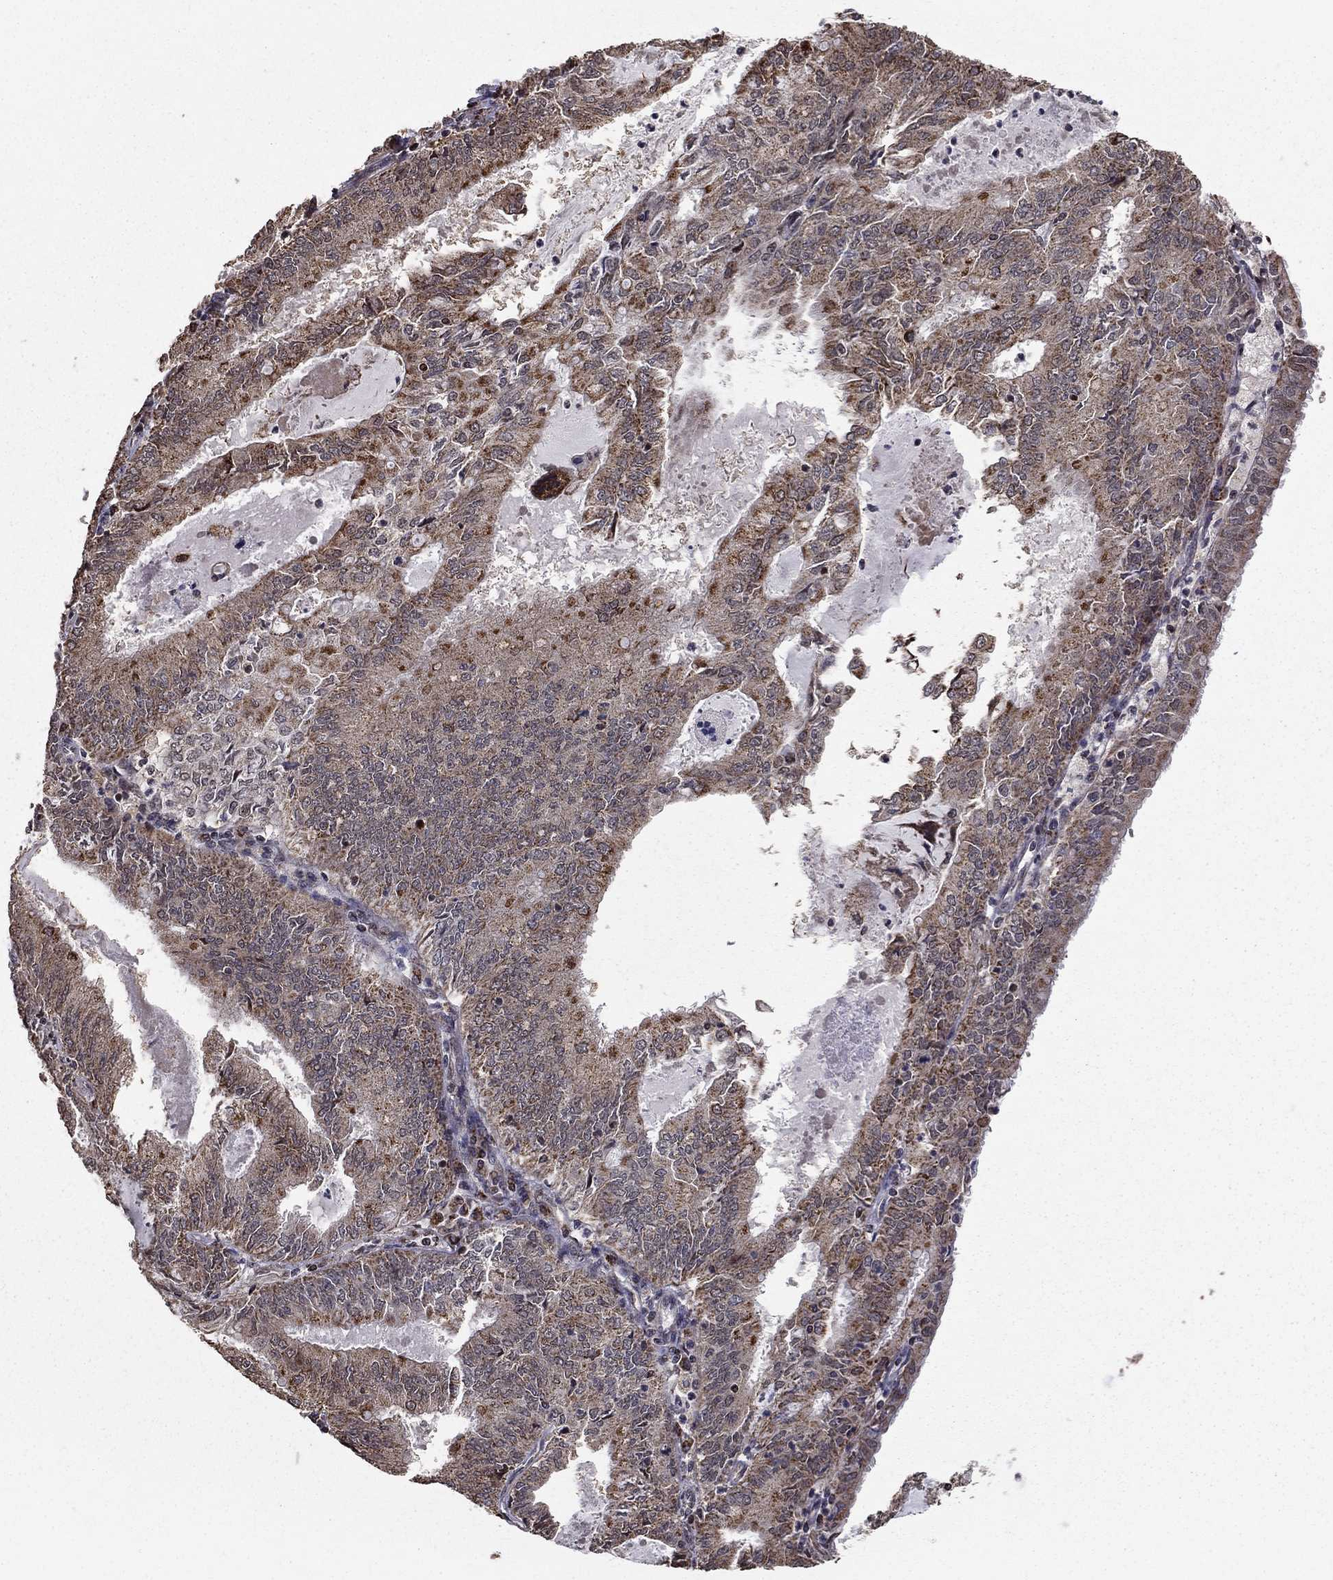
{"staining": {"intensity": "moderate", "quantity": "25%-75%", "location": "cytoplasmic/membranous"}, "tissue": "endometrial cancer", "cell_type": "Tumor cells", "image_type": "cancer", "snomed": [{"axis": "morphology", "description": "Adenocarcinoma, NOS"}, {"axis": "topography", "description": "Endometrium"}], "caption": "About 25%-75% of tumor cells in human endometrial cancer (adenocarcinoma) display moderate cytoplasmic/membranous protein expression as visualized by brown immunohistochemical staining.", "gene": "ACOT13", "patient": {"sex": "female", "age": 57}}